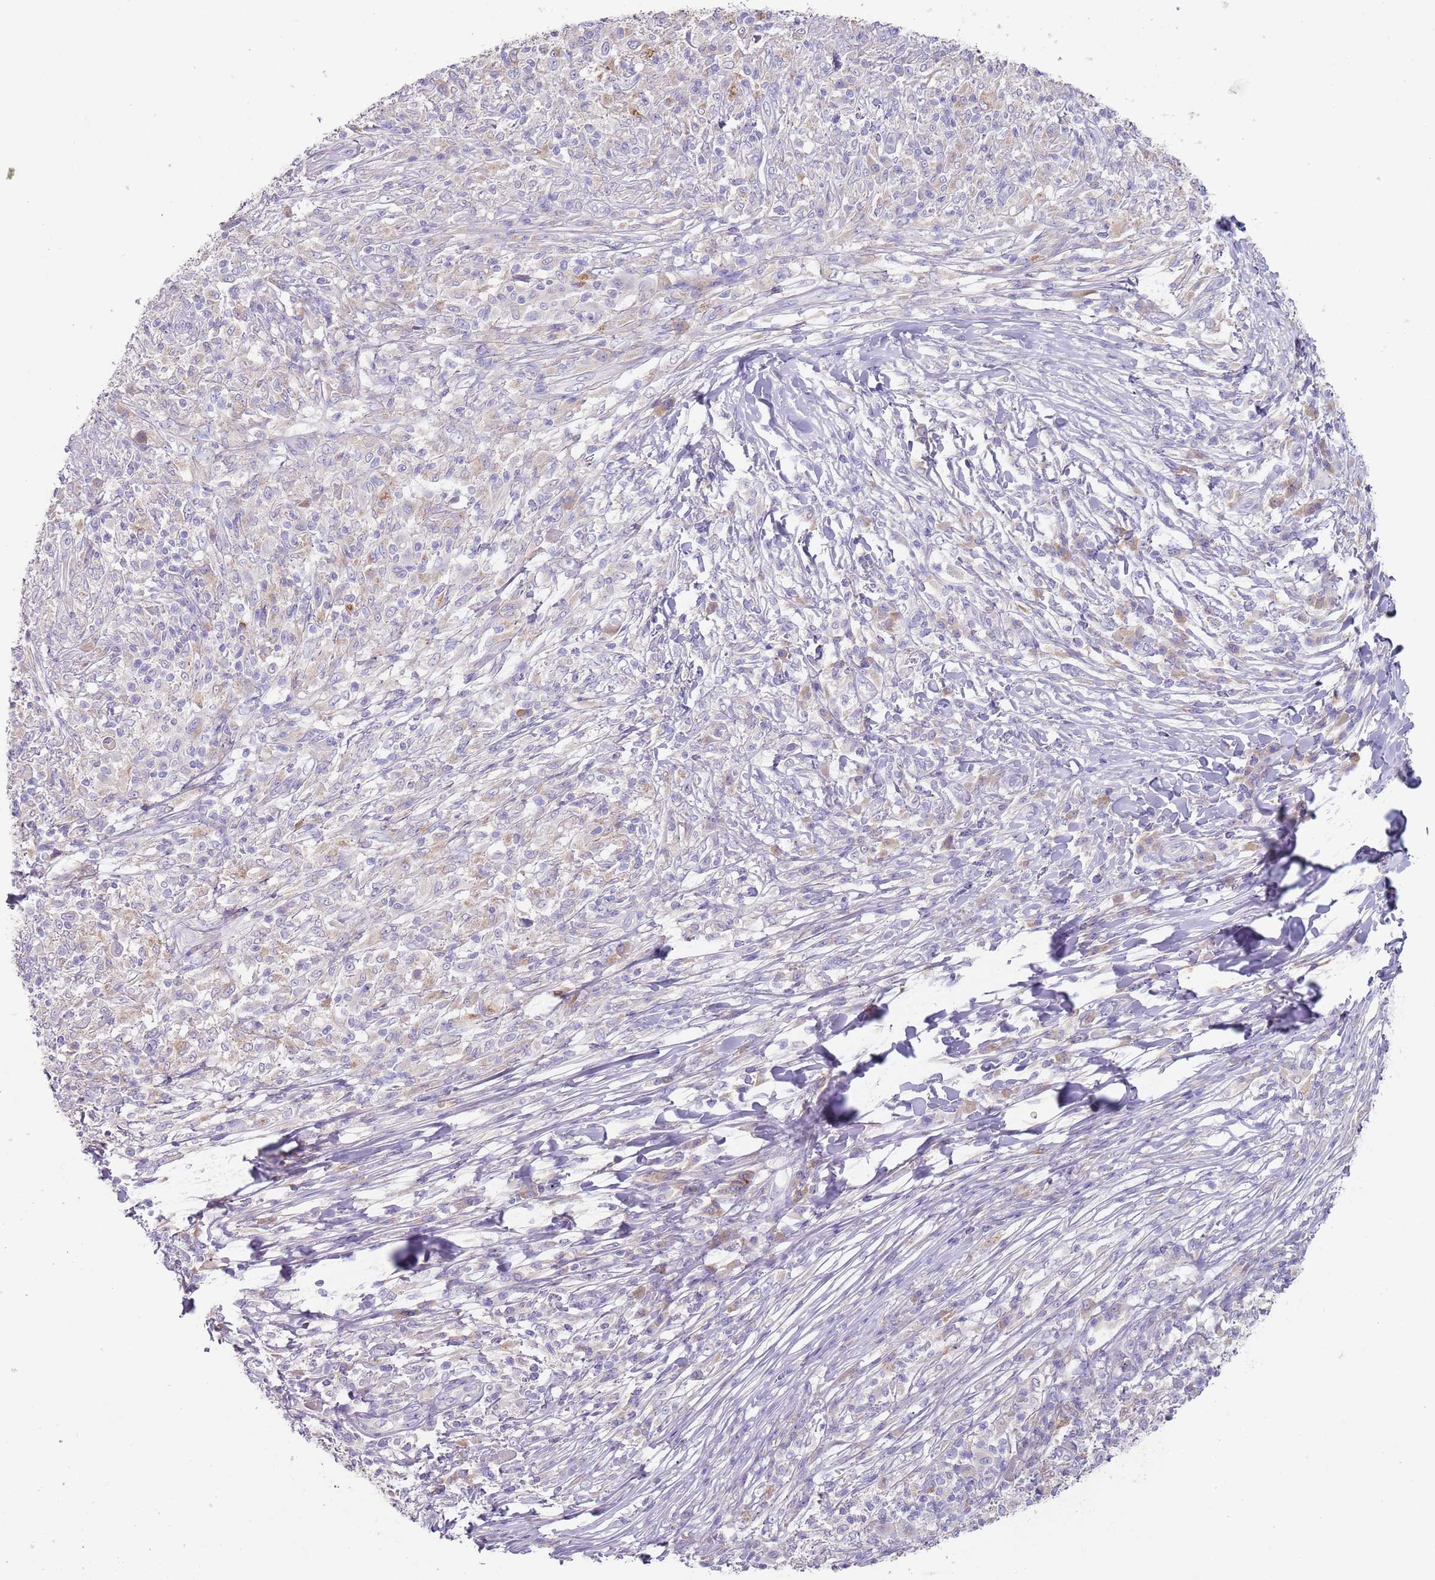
{"staining": {"intensity": "weak", "quantity": "<25%", "location": "cytoplasmic/membranous"}, "tissue": "melanoma", "cell_type": "Tumor cells", "image_type": "cancer", "snomed": [{"axis": "morphology", "description": "Malignant melanoma, NOS"}, {"axis": "topography", "description": "Skin"}], "caption": "Immunohistochemical staining of human malignant melanoma shows no significant staining in tumor cells.", "gene": "TMEM251", "patient": {"sex": "male", "age": 66}}